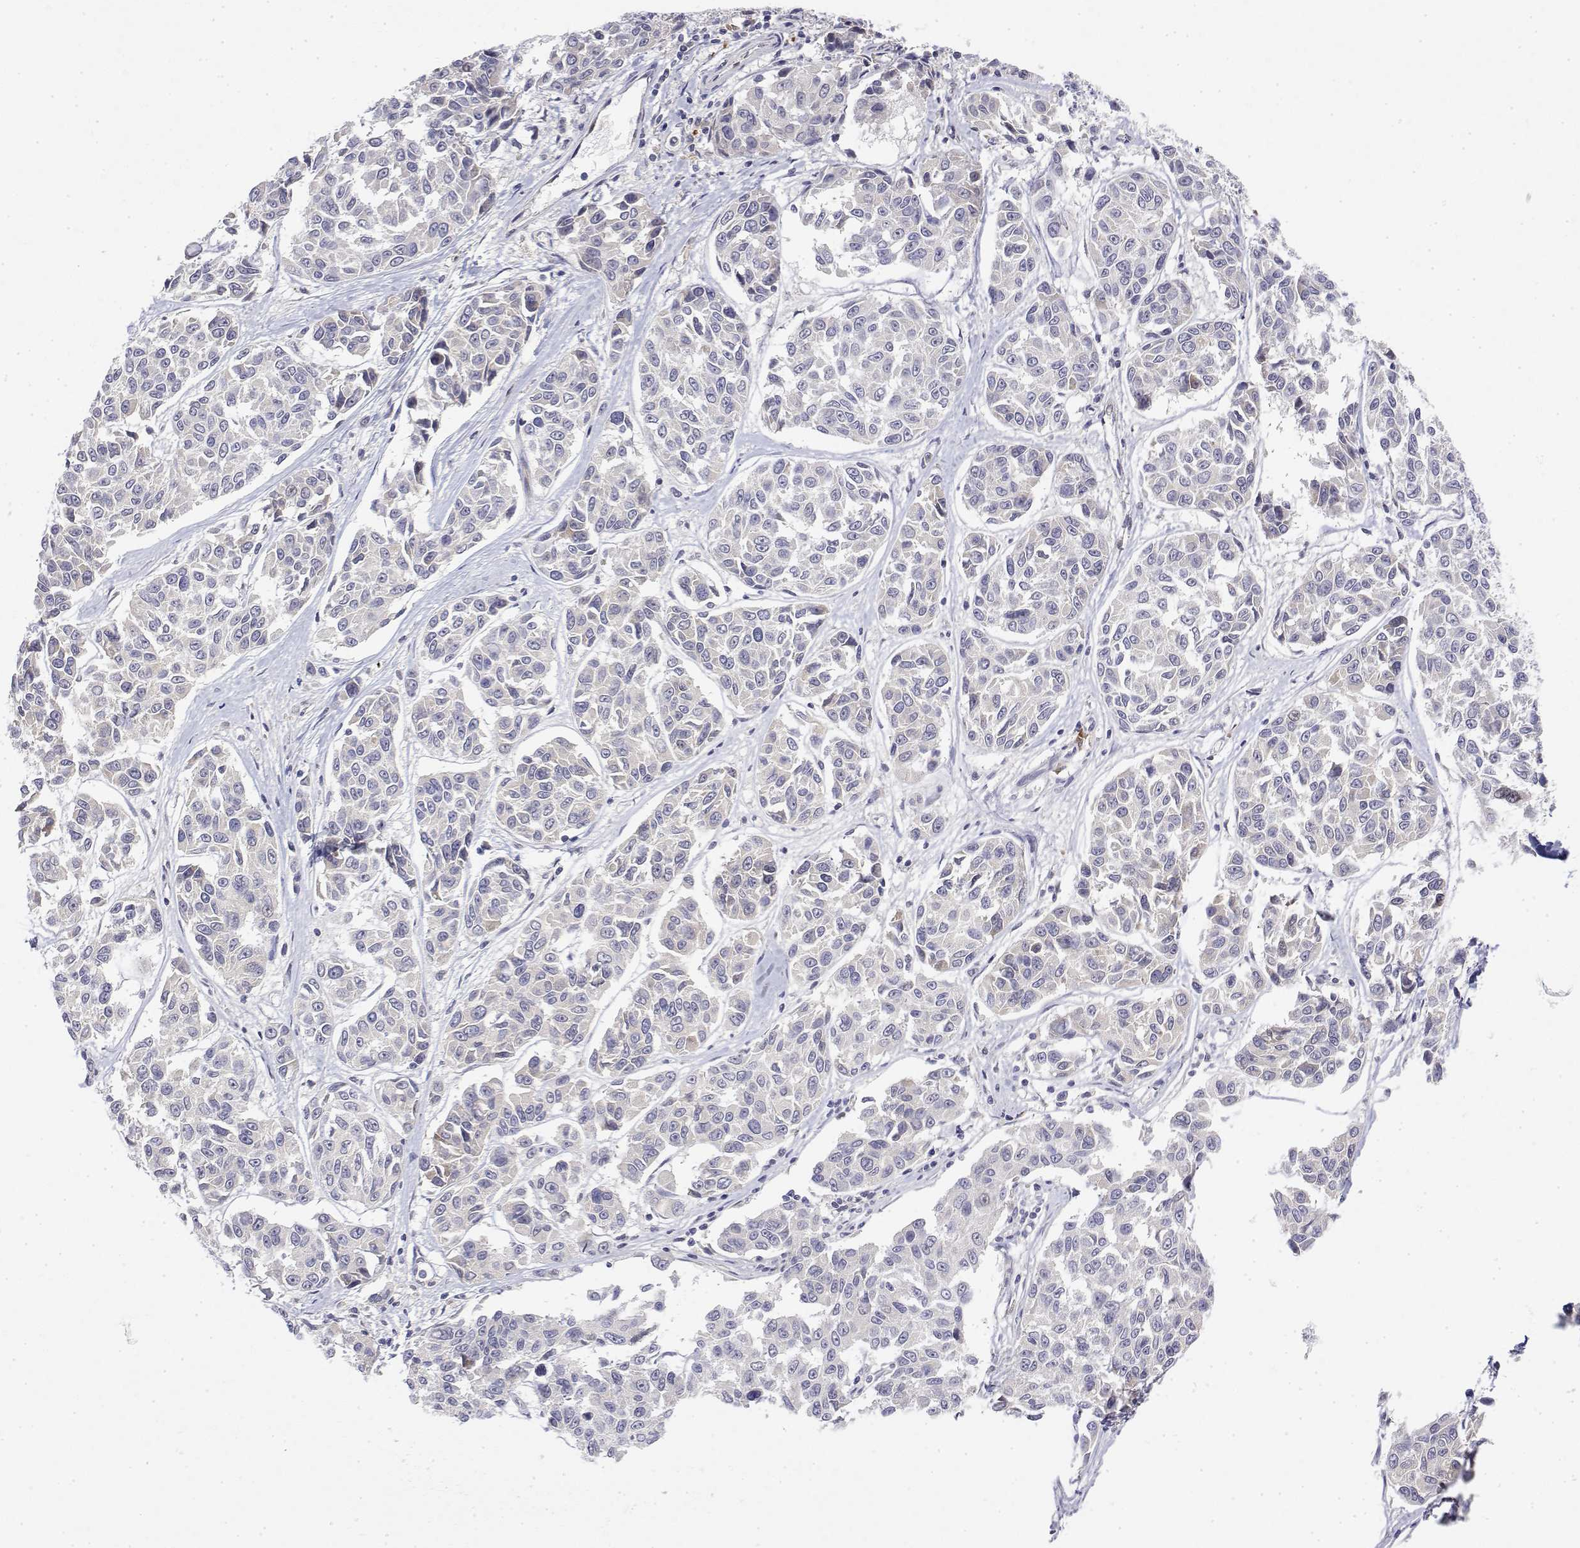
{"staining": {"intensity": "negative", "quantity": "none", "location": "none"}, "tissue": "melanoma", "cell_type": "Tumor cells", "image_type": "cancer", "snomed": [{"axis": "morphology", "description": "Malignant melanoma, NOS"}, {"axis": "topography", "description": "Skin"}], "caption": "There is no significant positivity in tumor cells of malignant melanoma. (Stains: DAB IHC with hematoxylin counter stain, Microscopy: brightfield microscopy at high magnification).", "gene": "IGFBP4", "patient": {"sex": "female", "age": 66}}